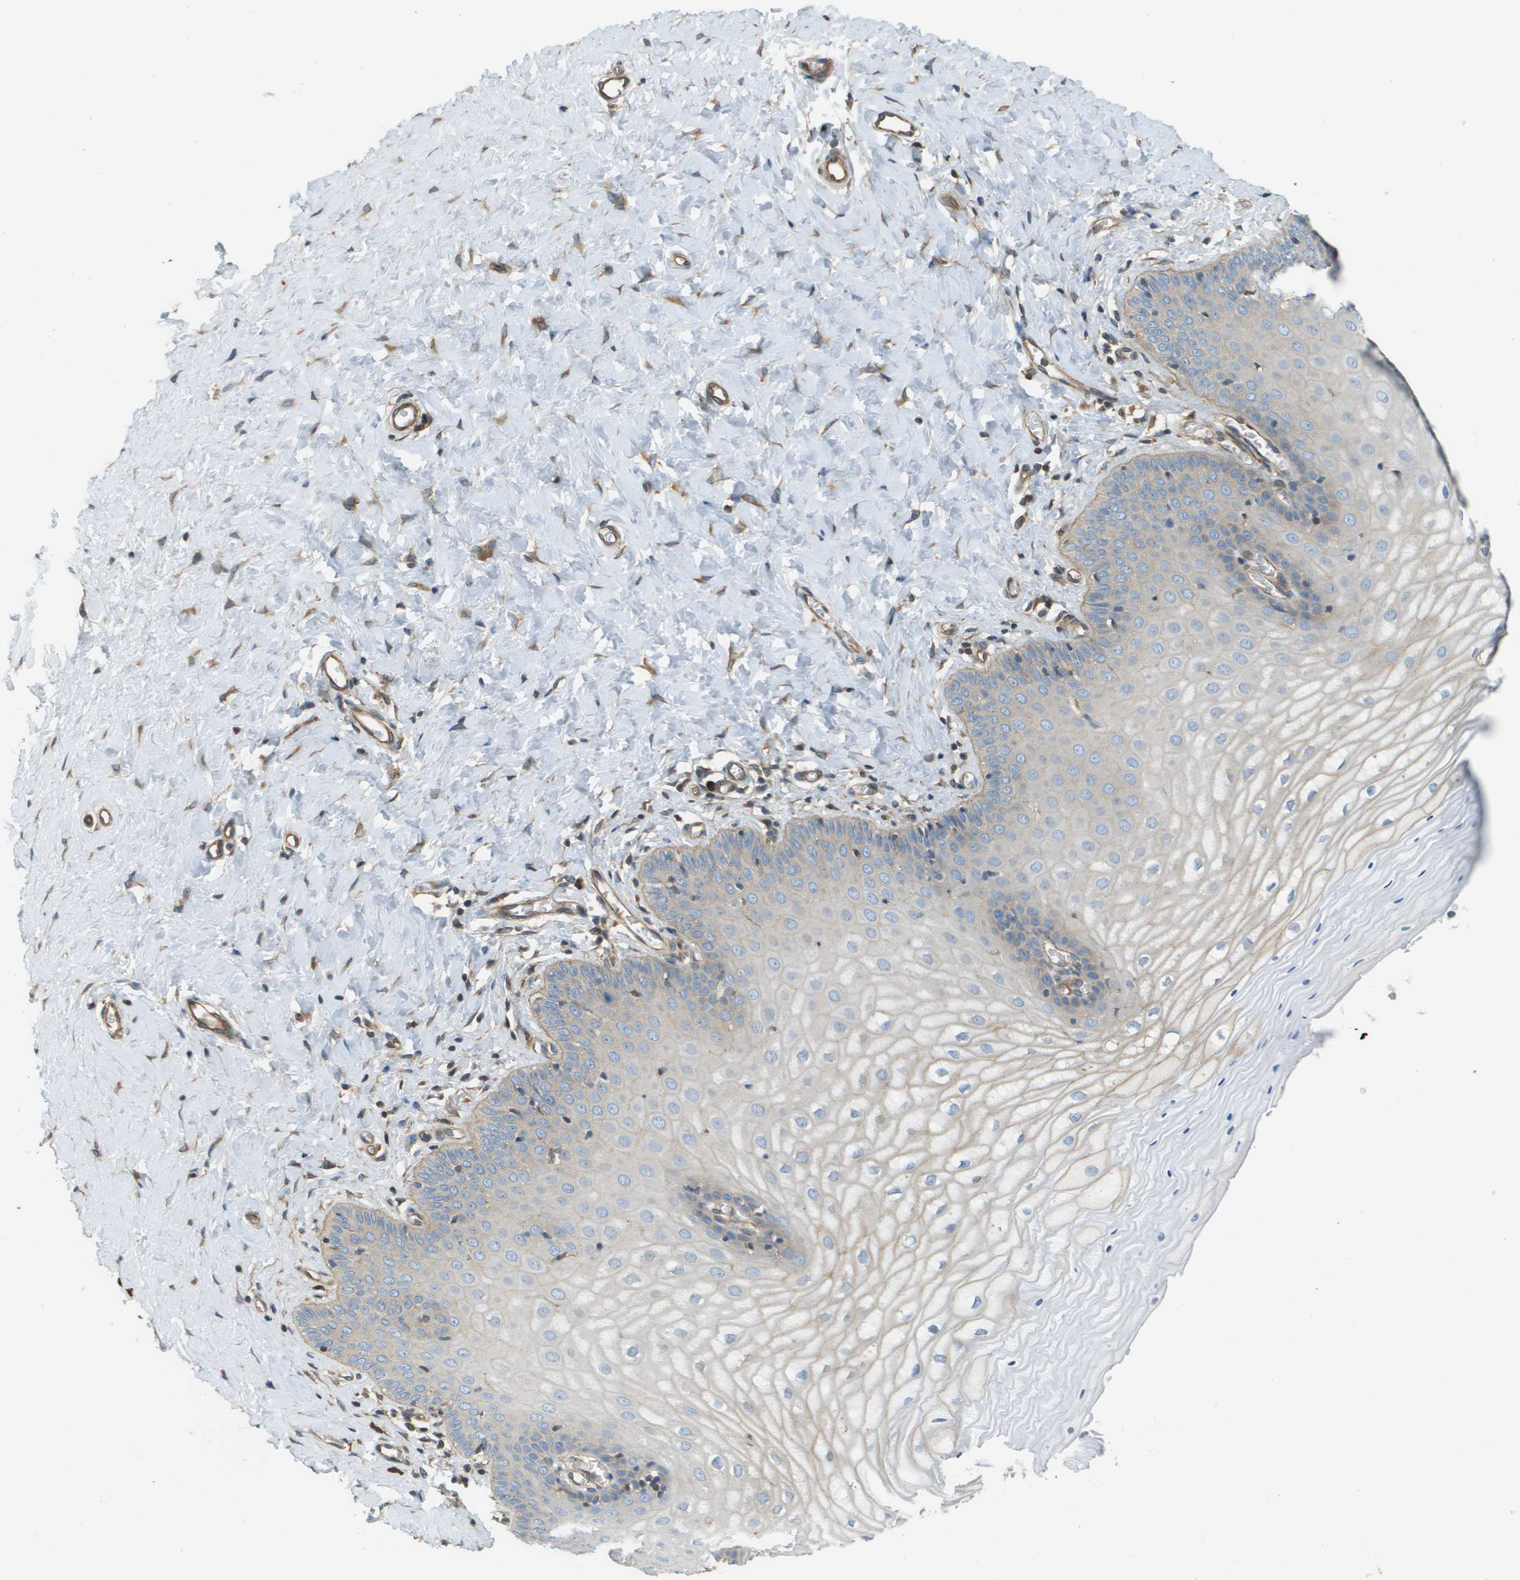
{"staining": {"intensity": "moderate", "quantity": ">75%", "location": "cytoplasmic/membranous"}, "tissue": "cervix", "cell_type": "Glandular cells", "image_type": "normal", "snomed": [{"axis": "morphology", "description": "Normal tissue, NOS"}, {"axis": "topography", "description": "Cervix"}], "caption": "Protein staining exhibits moderate cytoplasmic/membranous staining in approximately >75% of glandular cells in normal cervix. (IHC, brightfield microscopy, high magnification).", "gene": "DNAJB11", "patient": {"sex": "female", "age": 55}}